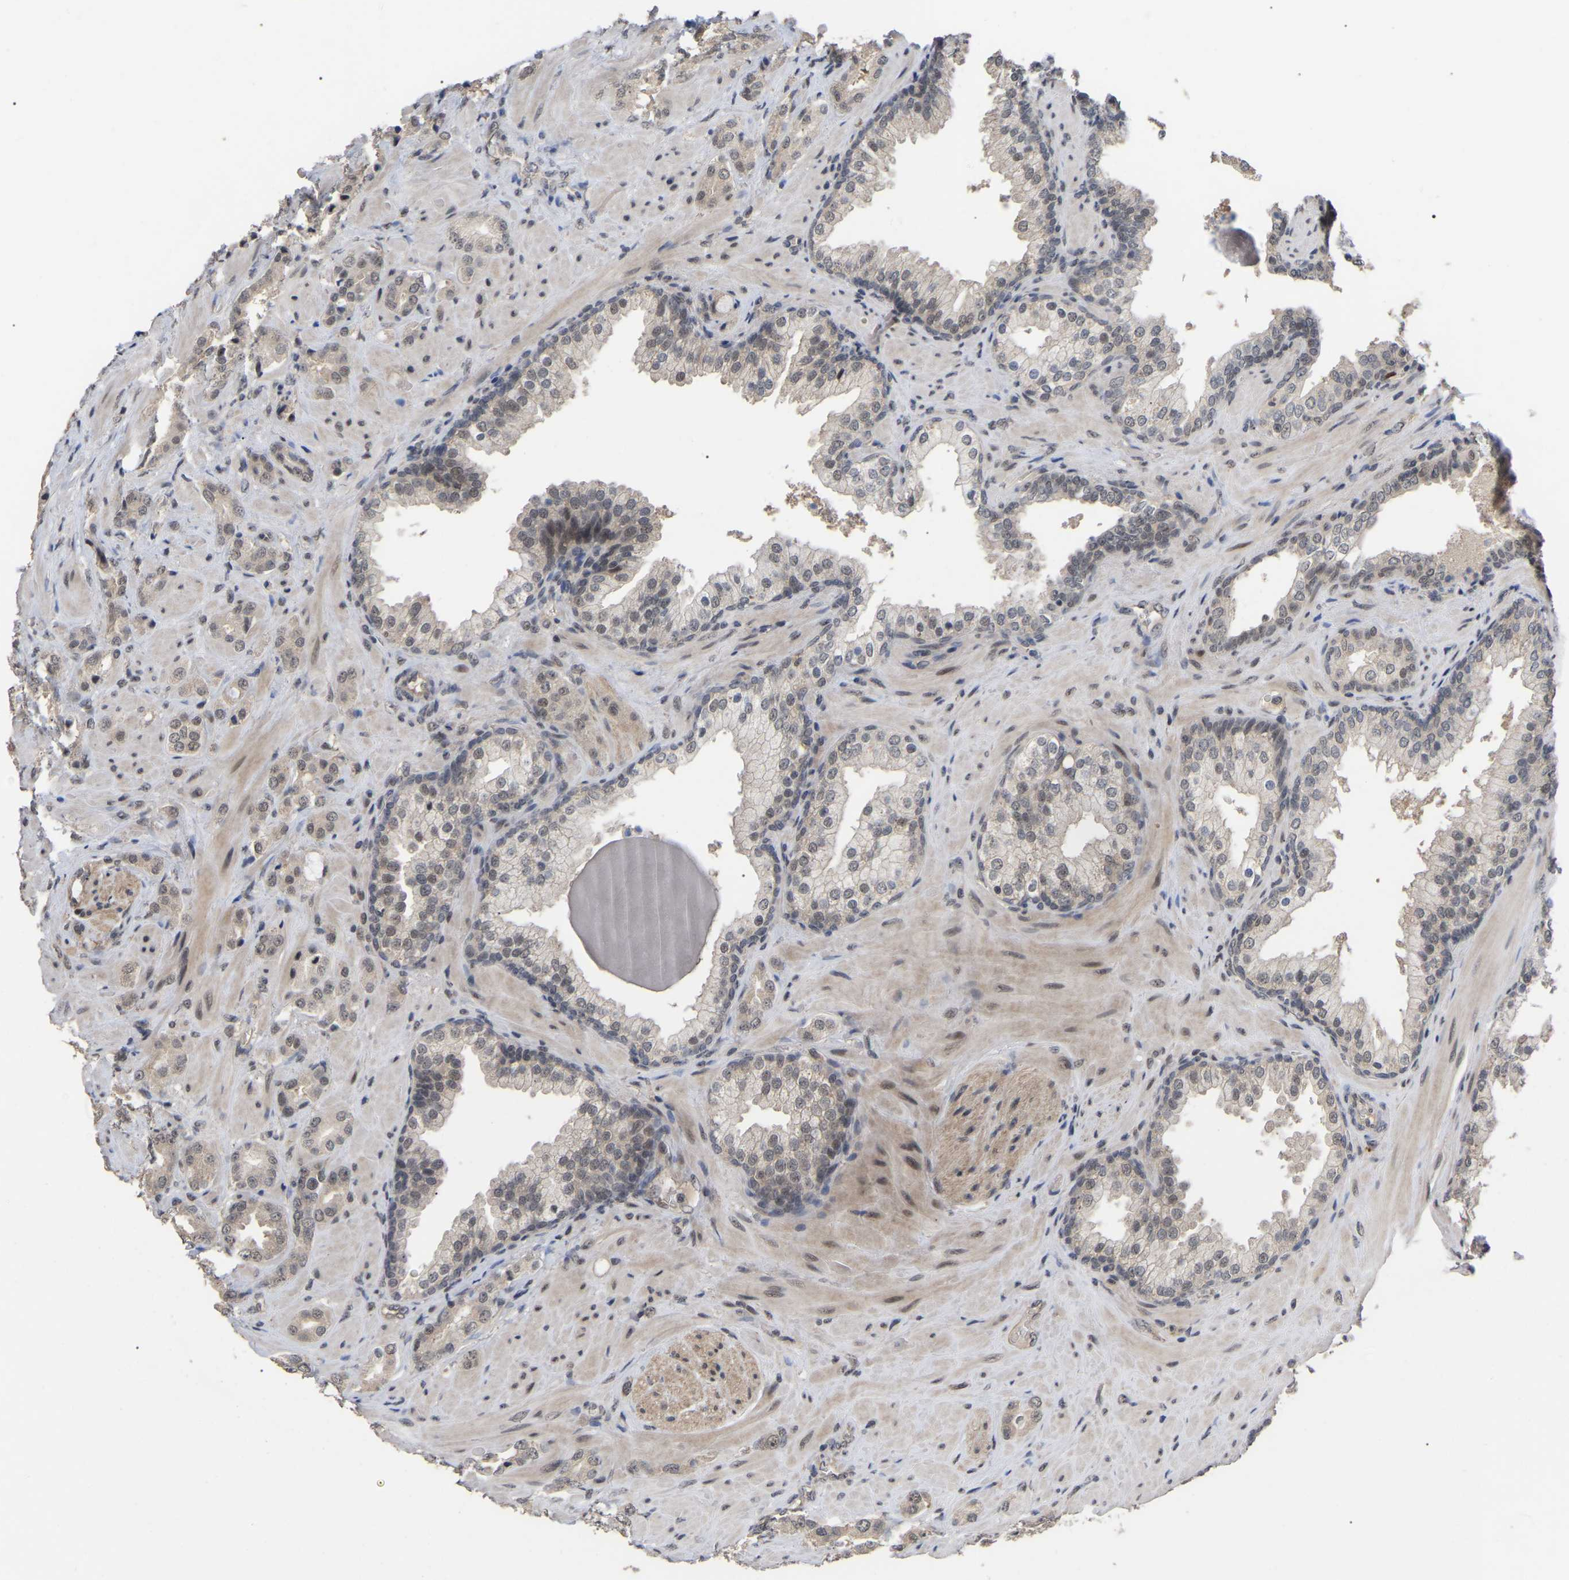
{"staining": {"intensity": "weak", "quantity": ">75%", "location": "cytoplasmic/membranous,nuclear"}, "tissue": "prostate cancer", "cell_type": "Tumor cells", "image_type": "cancer", "snomed": [{"axis": "morphology", "description": "Adenocarcinoma, High grade"}, {"axis": "topography", "description": "Prostate"}], "caption": "An image showing weak cytoplasmic/membranous and nuclear expression in approximately >75% of tumor cells in adenocarcinoma (high-grade) (prostate), as visualized by brown immunohistochemical staining.", "gene": "JAZF1", "patient": {"sex": "male", "age": 64}}